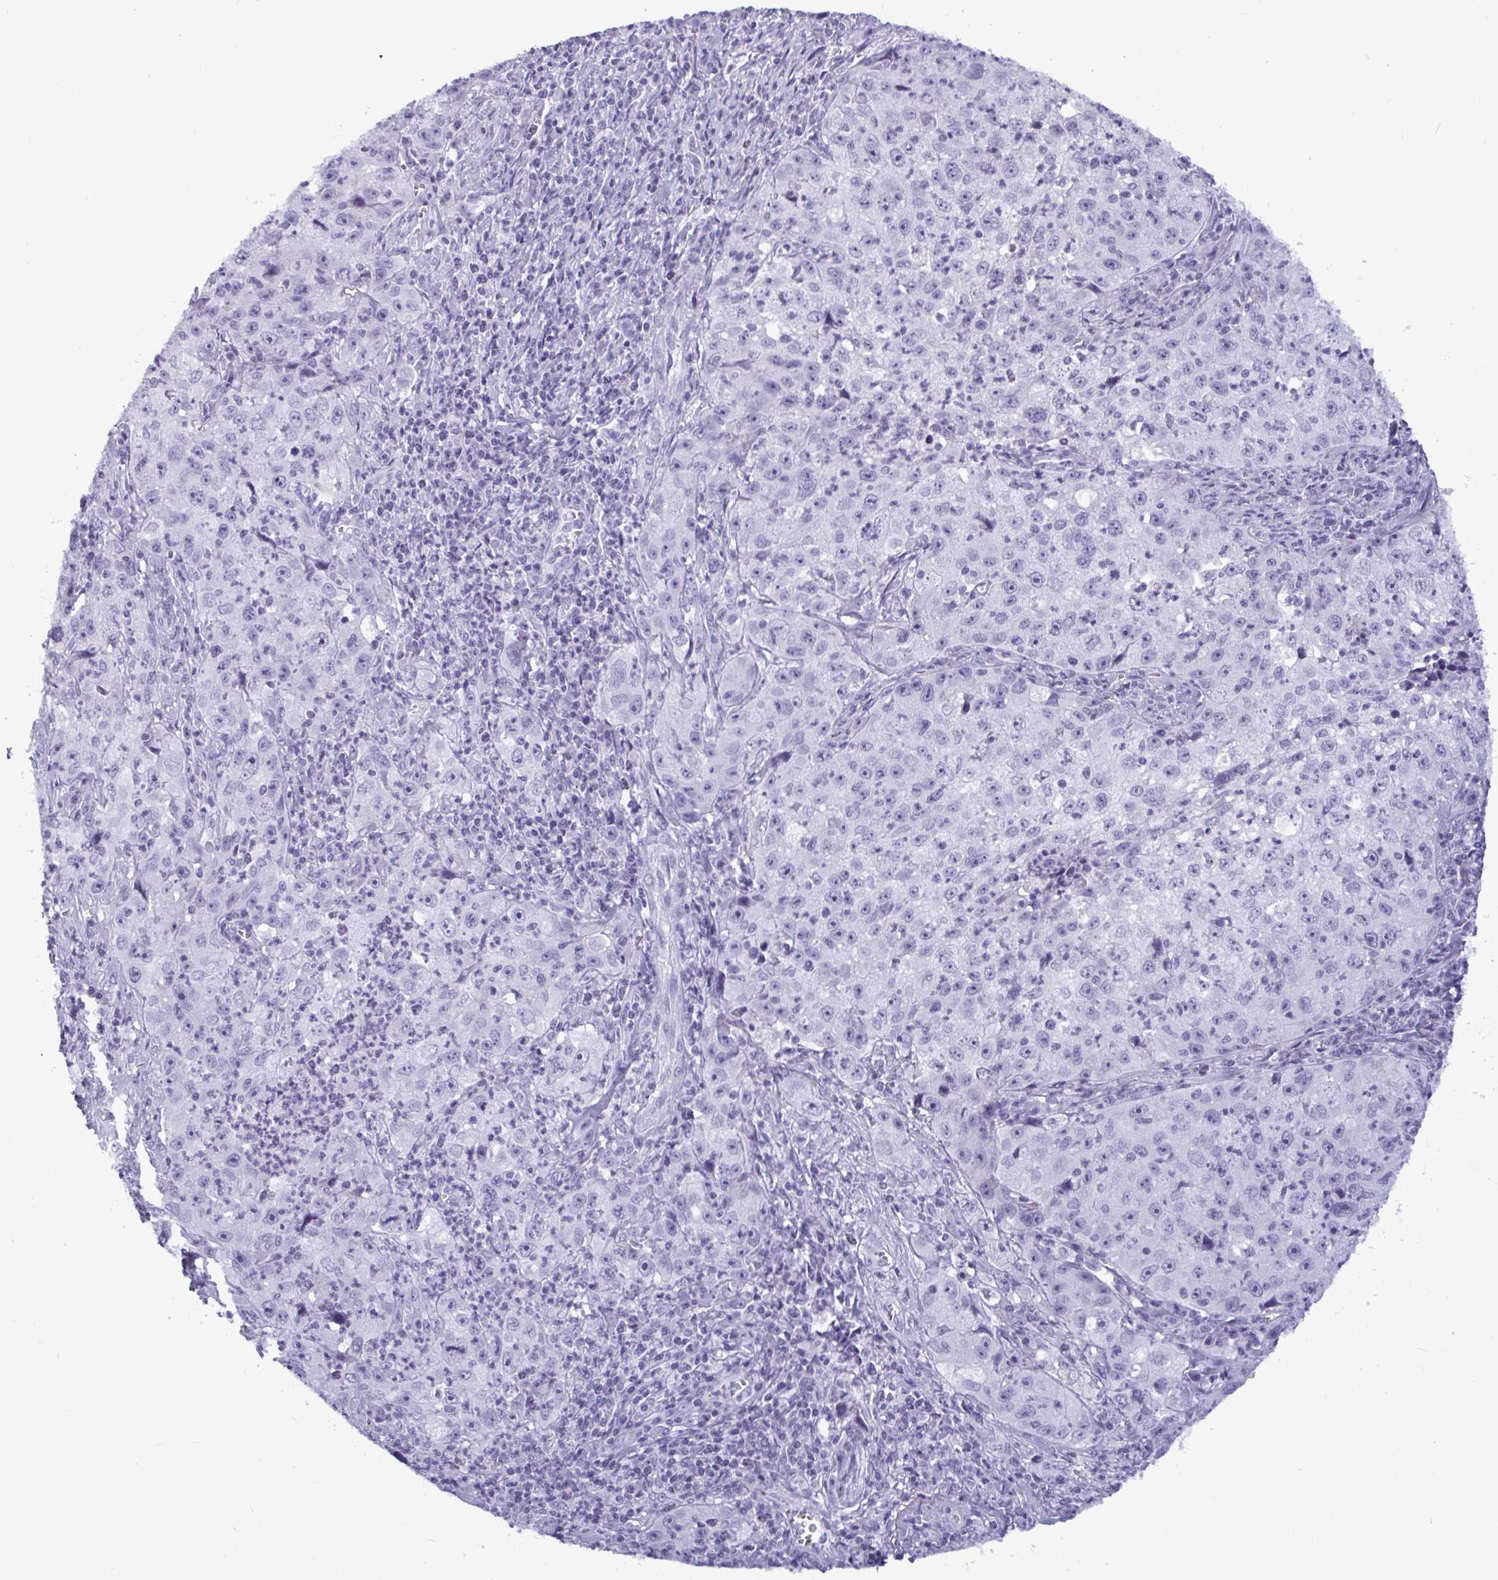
{"staining": {"intensity": "negative", "quantity": "none", "location": "none"}, "tissue": "lung cancer", "cell_type": "Tumor cells", "image_type": "cancer", "snomed": [{"axis": "morphology", "description": "Squamous cell carcinoma, NOS"}, {"axis": "topography", "description": "Lung"}], "caption": "Histopathology image shows no significant protein staining in tumor cells of lung cancer (squamous cell carcinoma). The staining is performed using DAB (3,3'-diaminobenzidine) brown chromogen with nuclei counter-stained in using hematoxylin.", "gene": "BBS10", "patient": {"sex": "male", "age": 71}}